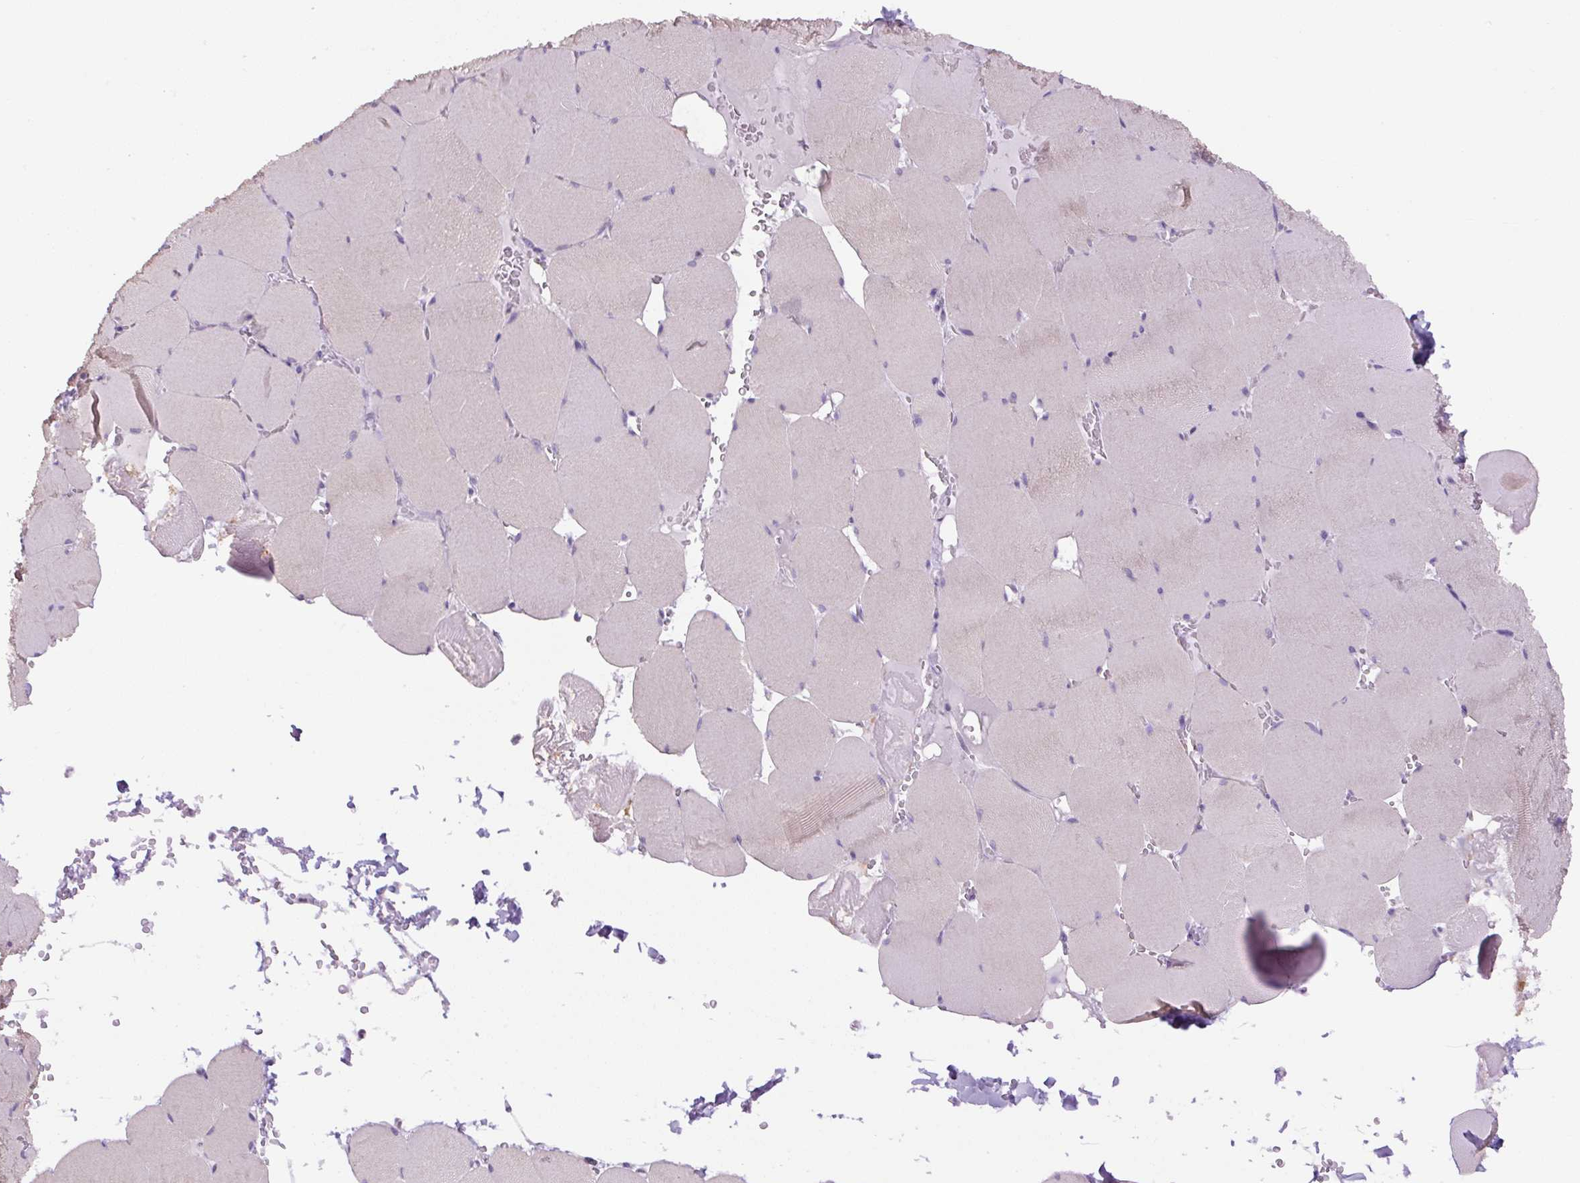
{"staining": {"intensity": "weak", "quantity": "25%-75%", "location": "cytoplasmic/membranous"}, "tissue": "skeletal muscle", "cell_type": "Myocytes", "image_type": "normal", "snomed": [{"axis": "morphology", "description": "Normal tissue, NOS"}, {"axis": "topography", "description": "Skeletal muscle"}, {"axis": "topography", "description": "Head-Neck"}], "caption": "A brown stain shows weak cytoplasmic/membranous expression of a protein in myocytes of unremarkable skeletal muscle.", "gene": "RYBP", "patient": {"sex": "male", "age": 66}}